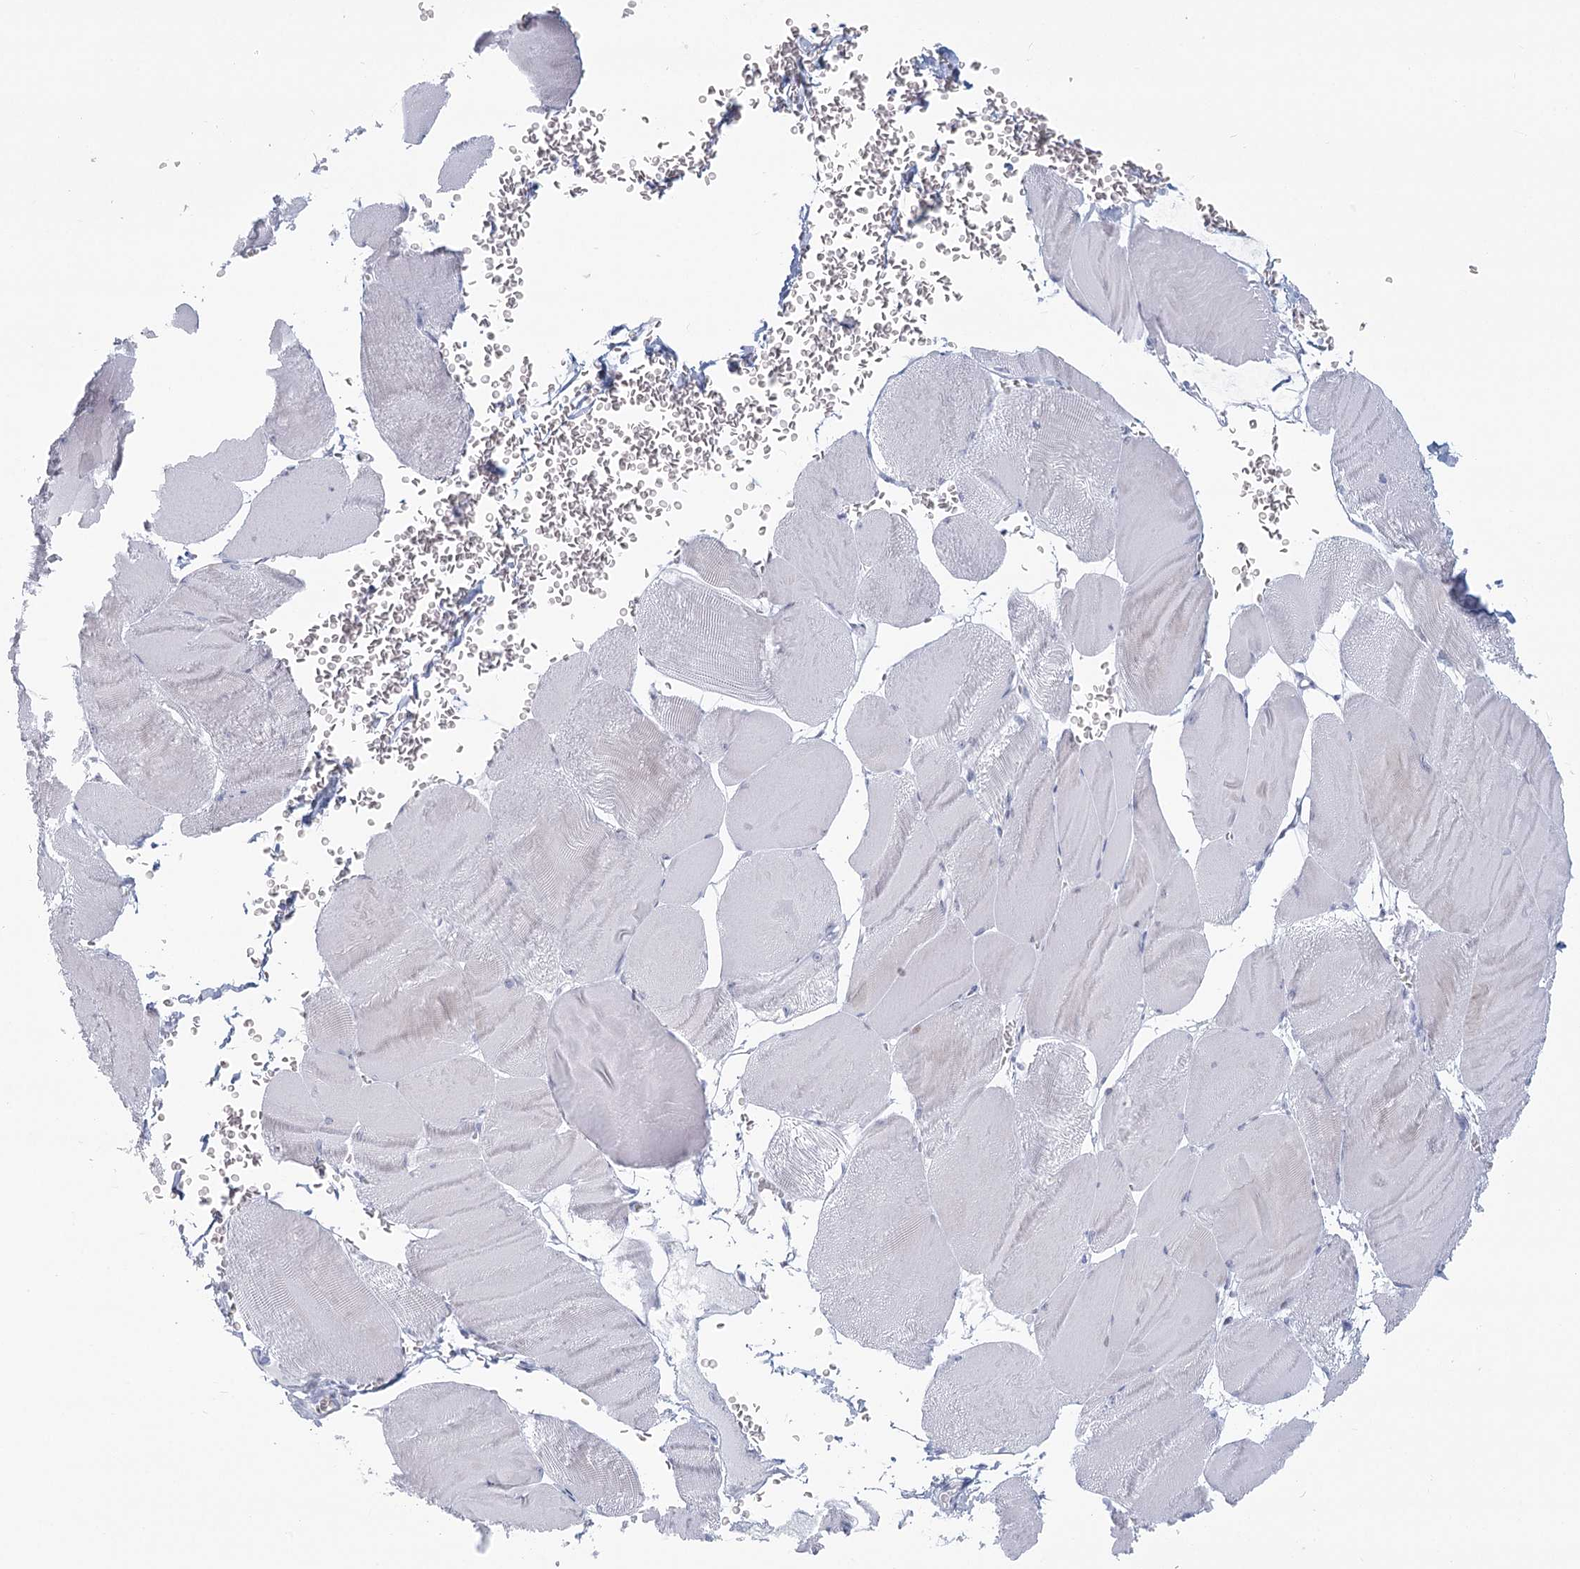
{"staining": {"intensity": "negative", "quantity": "none", "location": "none"}, "tissue": "skeletal muscle", "cell_type": "Myocytes", "image_type": "normal", "snomed": [{"axis": "morphology", "description": "Normal tissue, NOS"}, {"axis": "morphology", "description": "Basal cell carcinoma"}, {"axis": "topography", "description": "Skeletal muscle"}], "caption": "IHC micrograph of normal human skeletal muscle stained for a protein (brown), which displays no staining in myocytes.", "gene": "WNT8B", "patient": {"sex": "female", "age": 64}}